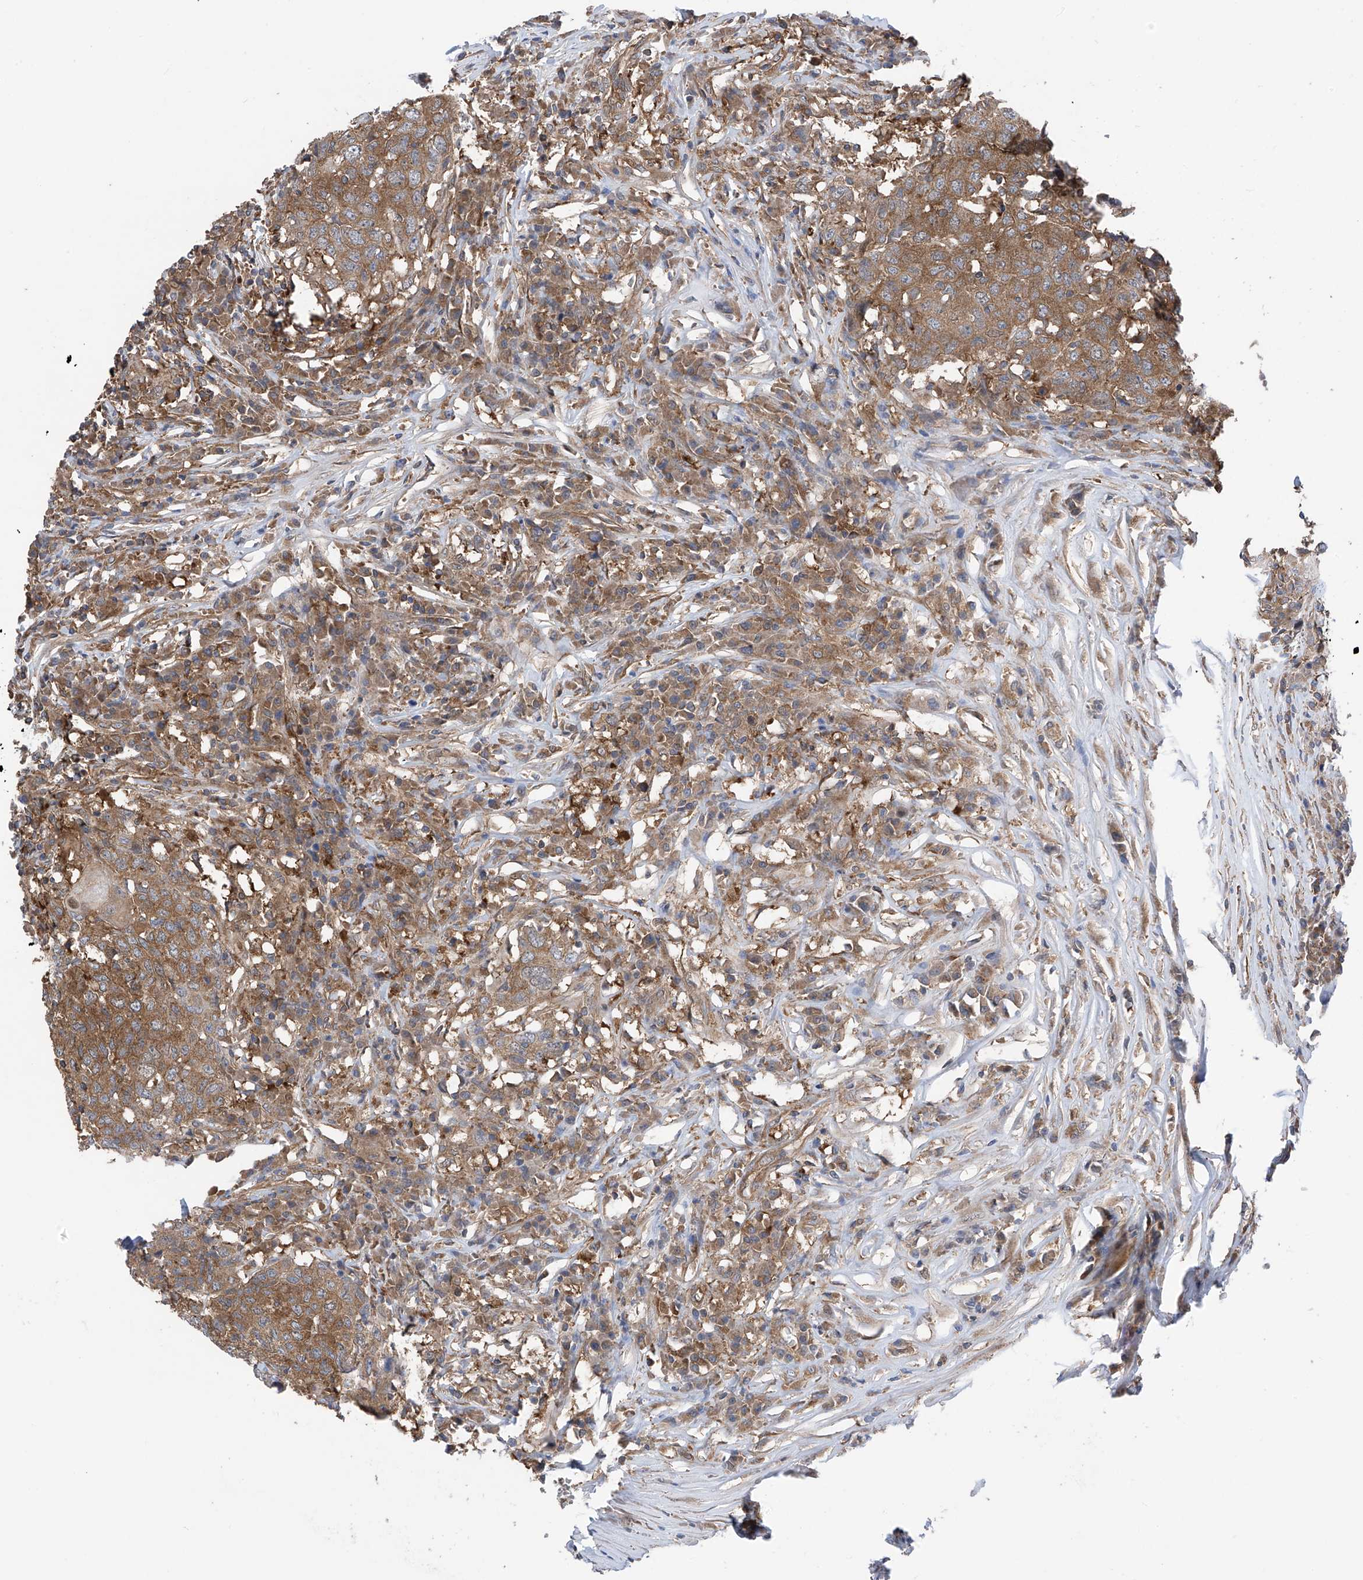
{"staining": {"intensity": "moderate", "quantity": ">75%", "location": "cytoplasmic/membranous"}, "tissue": "head and neck cancer", "cell_type": "Tumor cells", "image_type": "cancer", "snomed": [{"axis": "morphology", "description": "Squamous cell carcinoma, NOS"}, {"axis": "topography", "description": "Head-Neck"}], "caption": "A histopathology image showing moderate cytoplasmic/membranous staining in about >75% of tumor cells in squamous cell carcinoma (head and neck), as visualized by brown immunohistochemical staining.", "gene": "CHPF", "patient": {"sex": "male", "age": 66}}